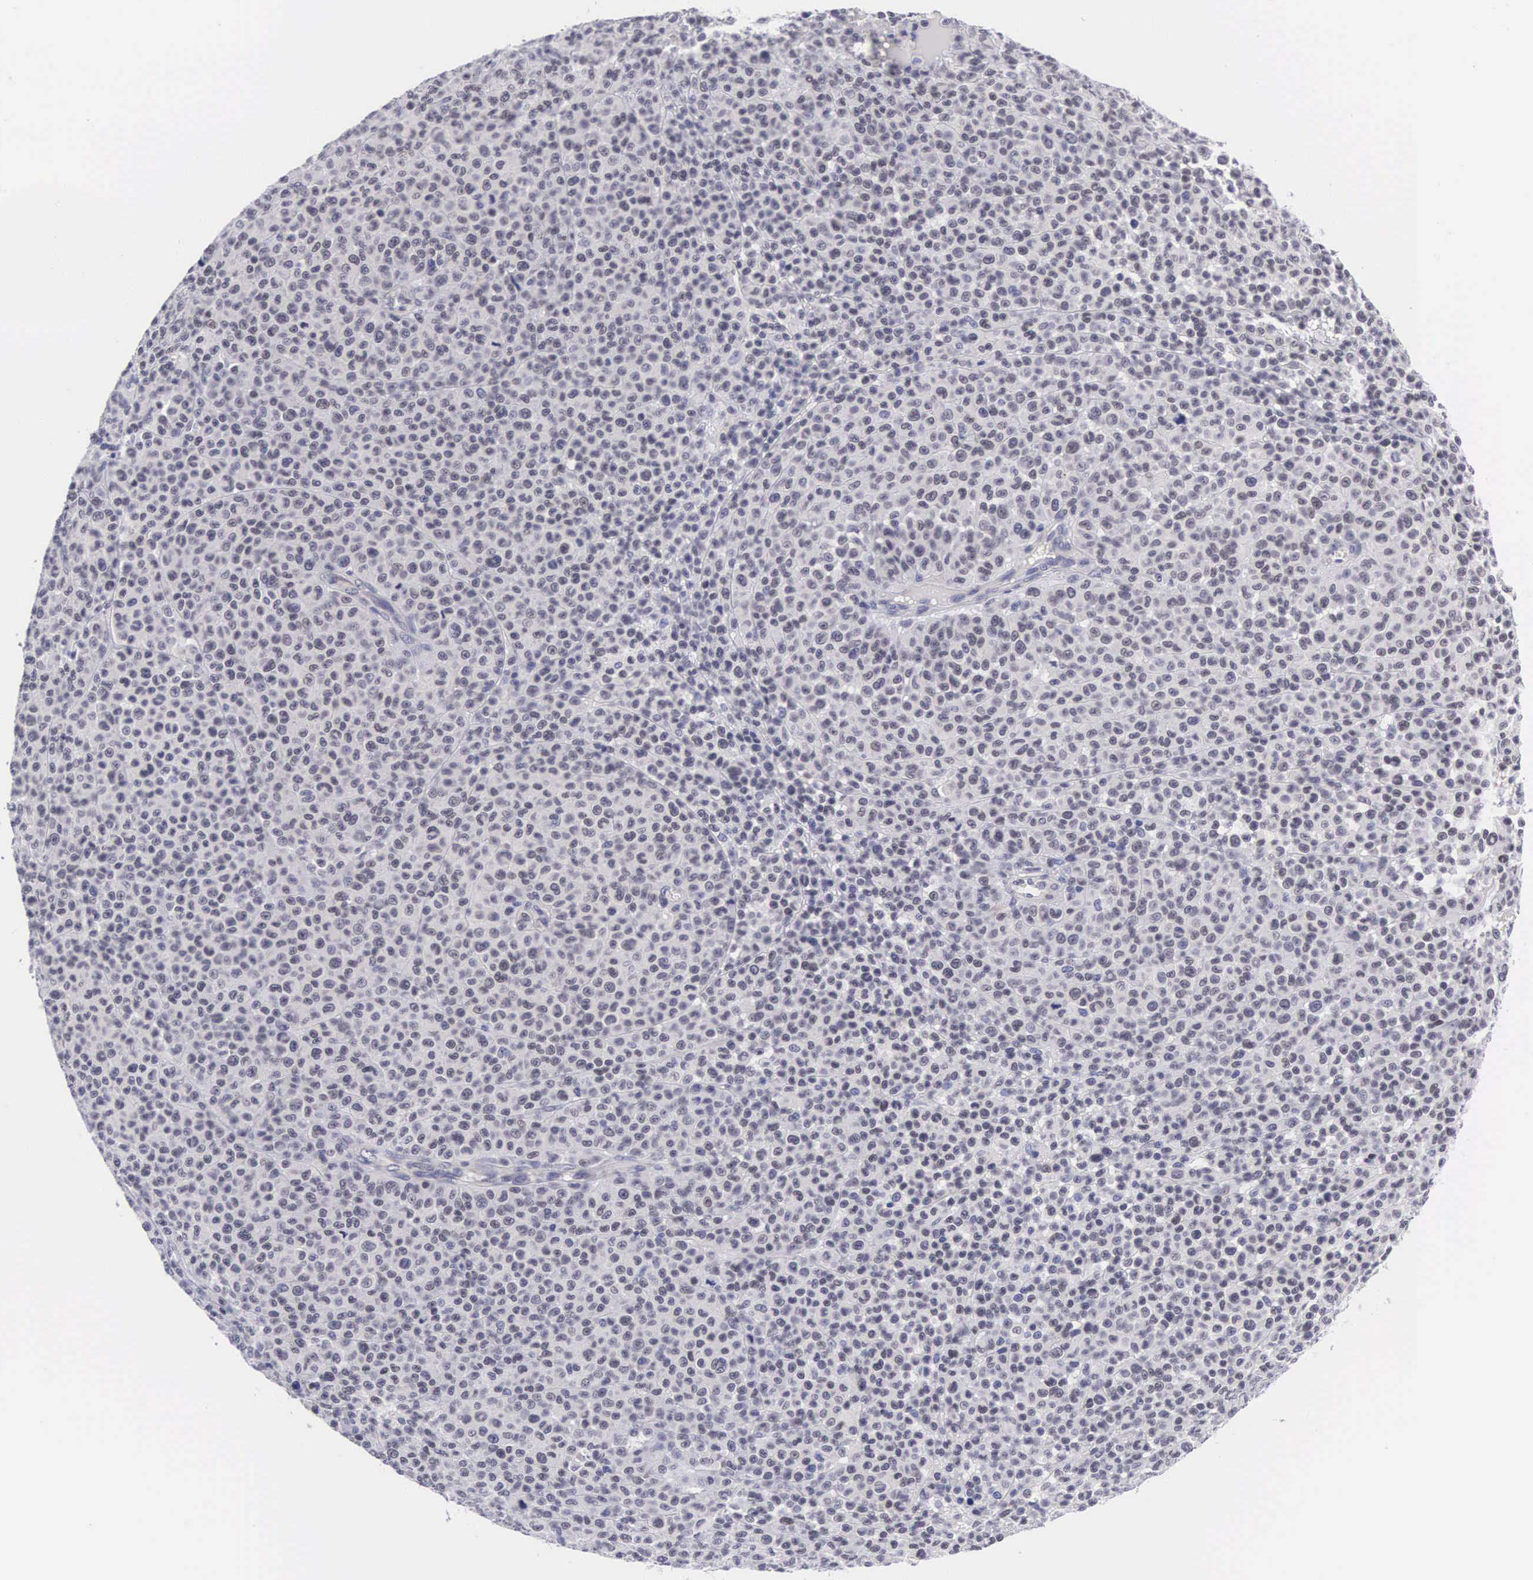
{"staining": {"intensity": "negative", "quantity": "none", "location": "none"}, "tissue": "melanoma", "cell_type": "Tumor cells", "image_type": "cancer", "snomed": [{"axis": "morphology", "description": "Malignant melanoma, Metastatic site"}, {"axis": "topography", "description": "Skin"}], "caption": "A photomicrograph of human malignant melanoma (metastatic site) is negative for staining in tumor cells.", "gene": "SOX11", "patient": {"sex": "male", "age": 32}}